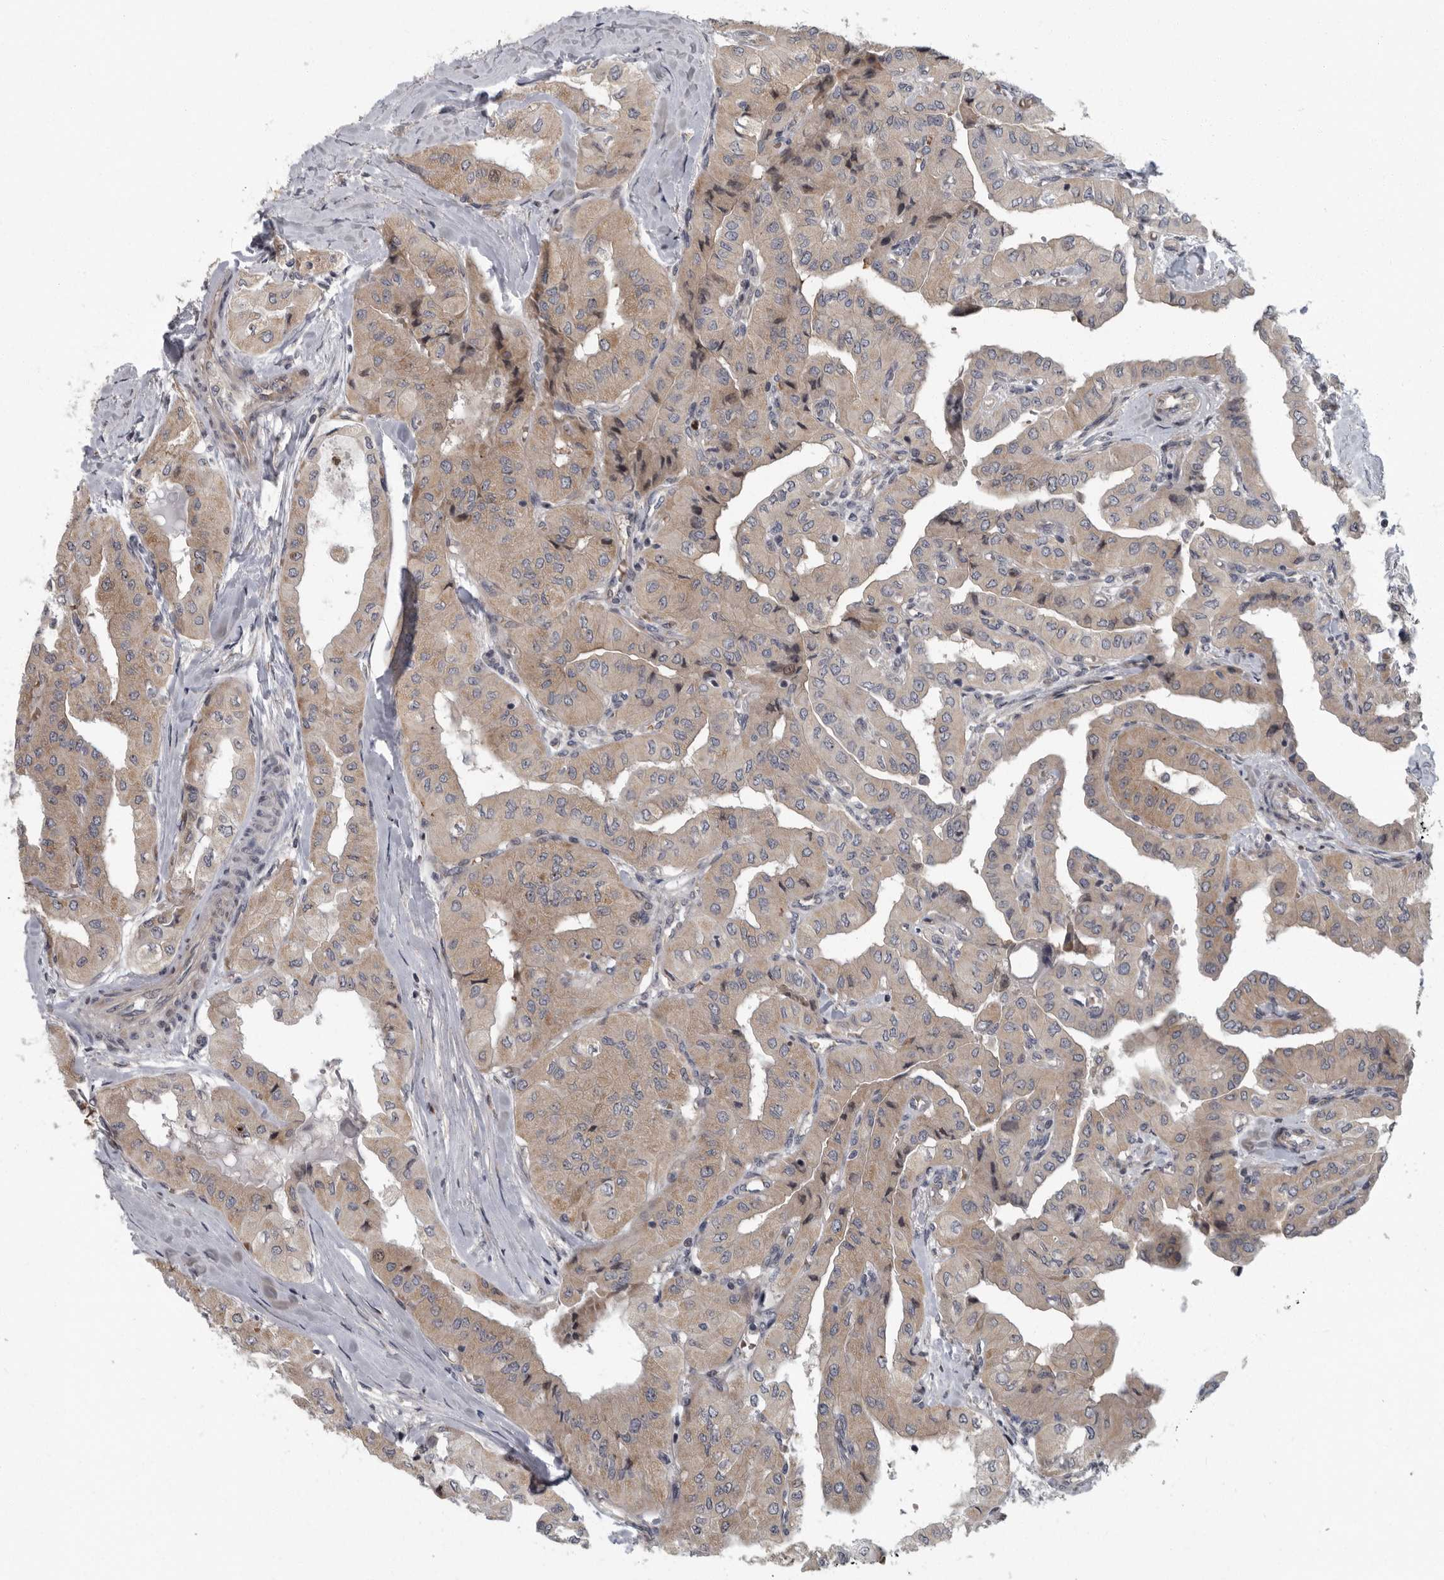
{"staining": {"intensity": "weak", "quantity": ">75%", "location": "cytoplasmic/membranous"}, "tissue": "thyroid cancer", "cell_type": "Tumor cells", "image_type": "cancer", "snomed": [{"axis": "morphology", "description": "Papillary adenocarcinoma, NOS"}, {"axis": "topography", "description": "Thyroid gland"}], "caption": "Weak cytoplasmic/membranous protein positivity is appreciated in approximately >75% of tumor cells in thyroid cancer (papillary adenocarcinoma).", "gene": "PDCD11", "patient": {"sex": "female", "age": 59}}